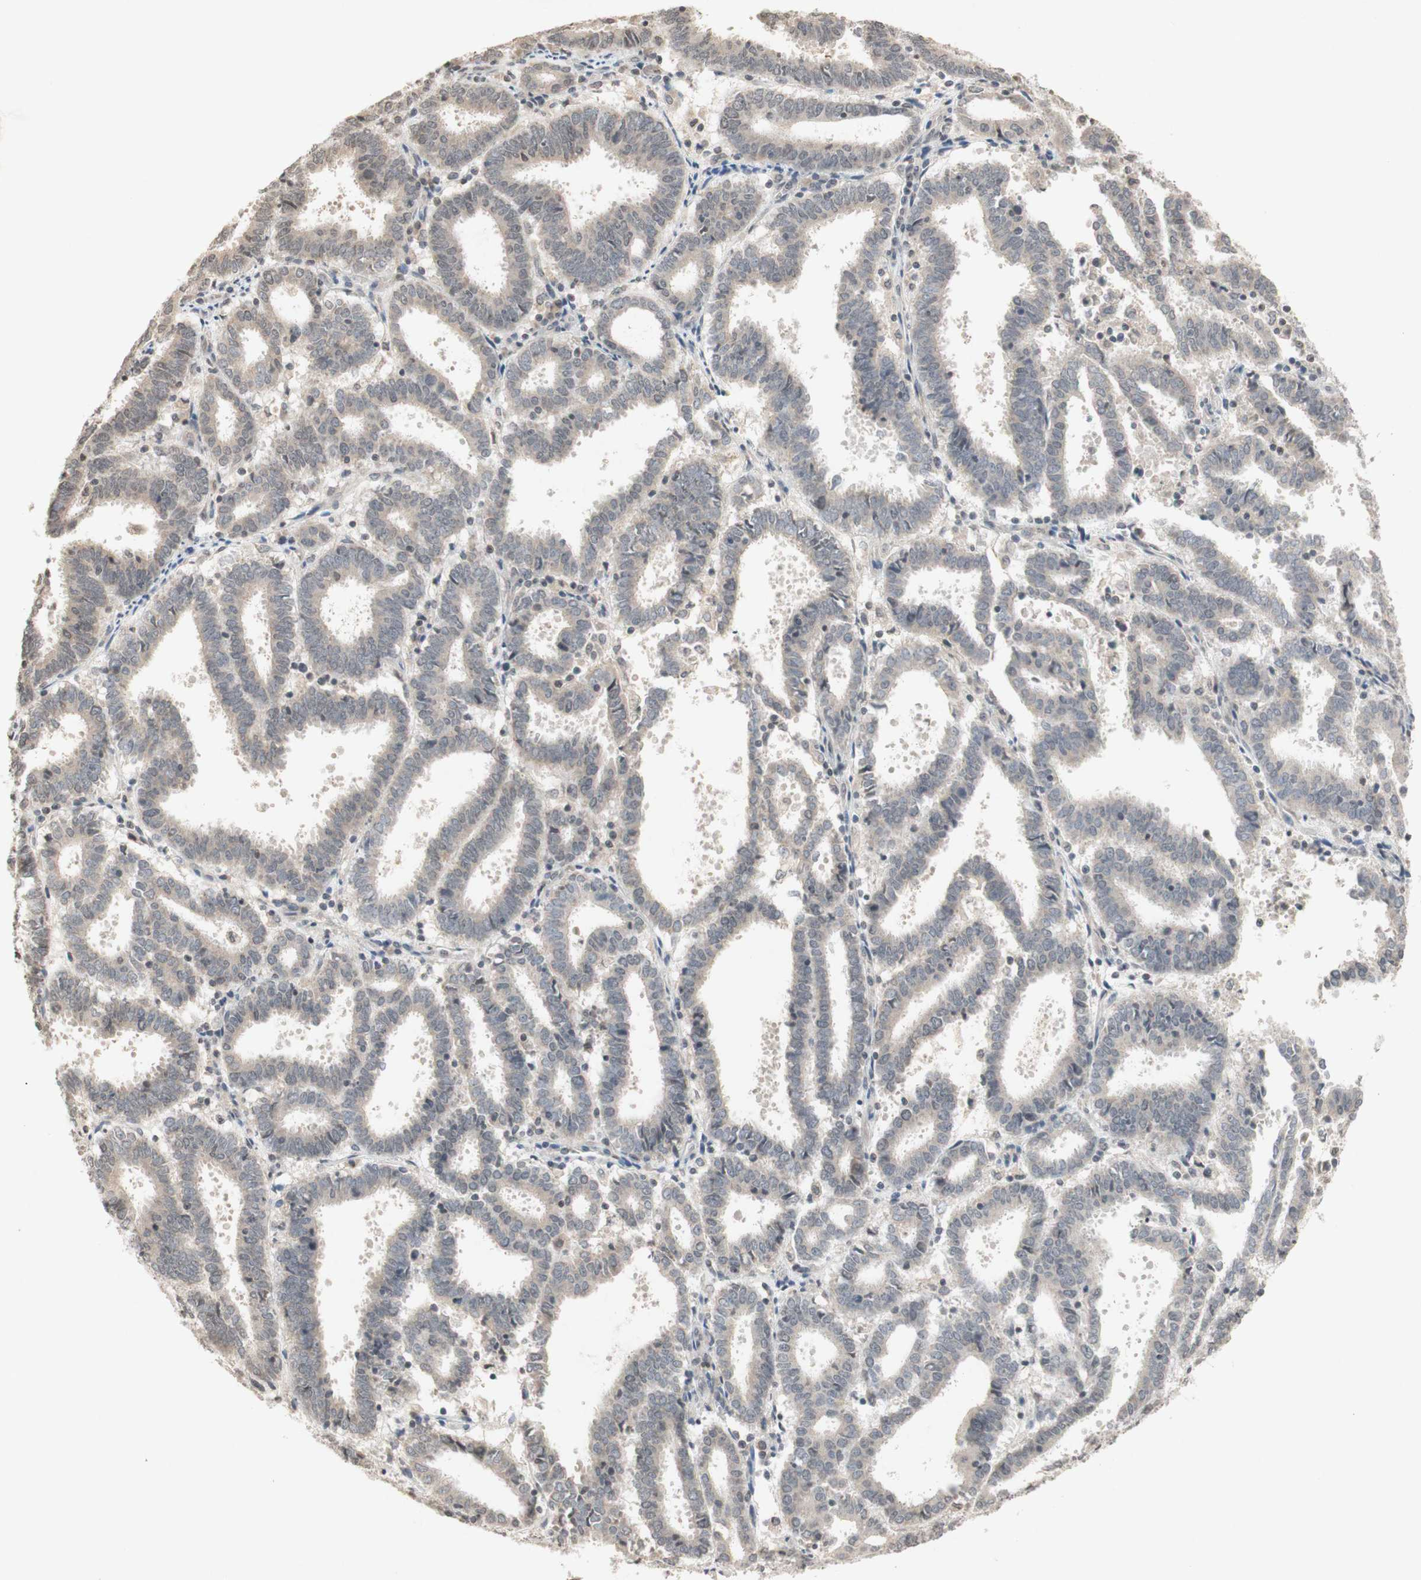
{"staining": {"intensity": "negative", "quantity": "none", "location": "none"}, "tissue": "endometrial cancer", "cell_type": "Tumor cells", "image_type": "cancer", "snomed": [{"axis": "morphology", "description": "Adenocarcinoma, NOS"}, {"axis": "topography", "description": "Uterus"}], "caption": "Image shows no protein positivity in tumor cells of endometrial cancer (adenocarcinoma) tissue.", "gene": "GLI1", "patient": {"sex": "female", "age": 83}}